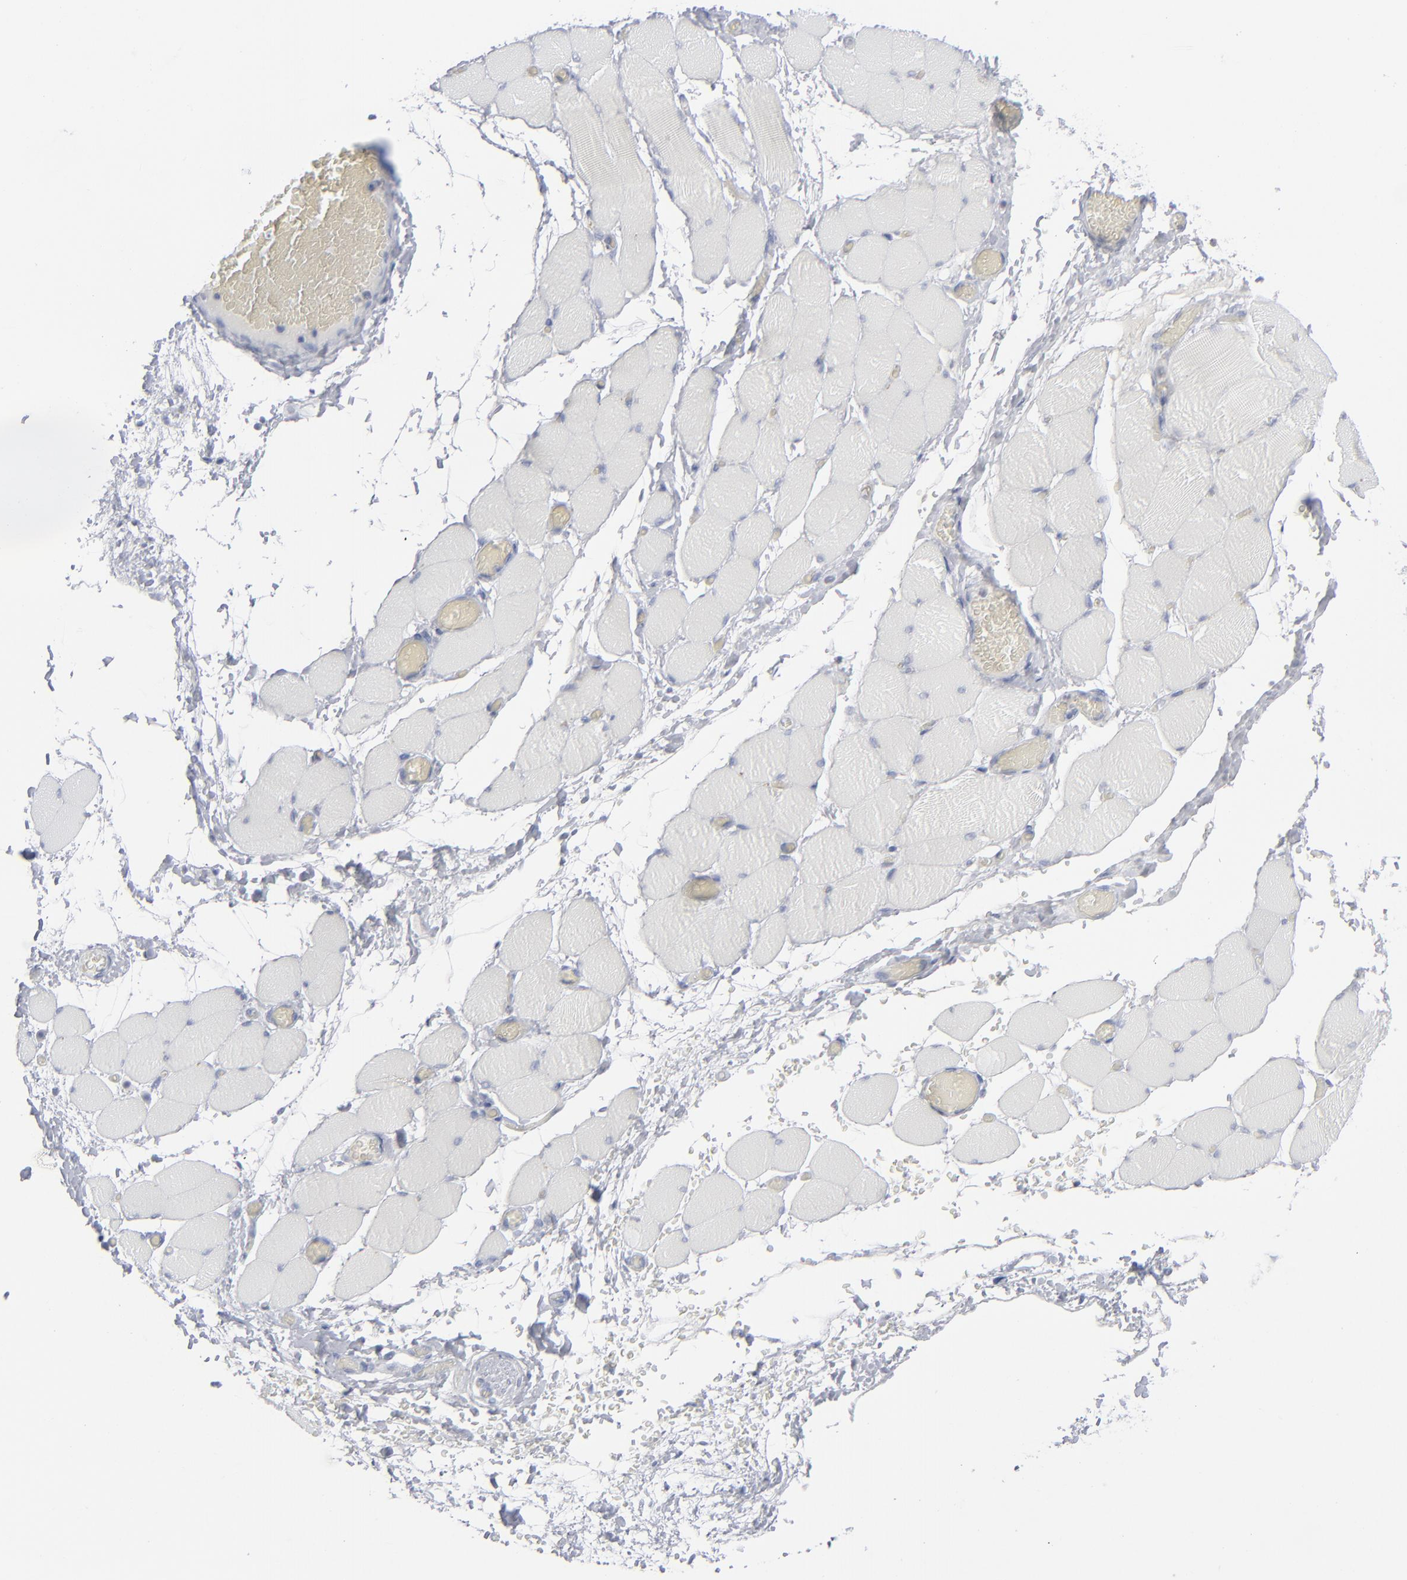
{"staining": {"intensity": "negative", "quantity": "none", "location": "none"}, "tissue": "skeletal muscle", "cell_type": "Myocytes", "image_type": "normal", "snomed": [{"axis": "morphology", "description": "Normal tissue, NOS"}, {"axis": "topography", "description": "Skeletal muscle"}, {"axis": "topography", "description": "Soft tissue"}], "caption": "Myocytes show no significant expression in unremarkable skeletal muscle.", "gene": "NUP88", "patient": {"sex": "female", "age": 58}}